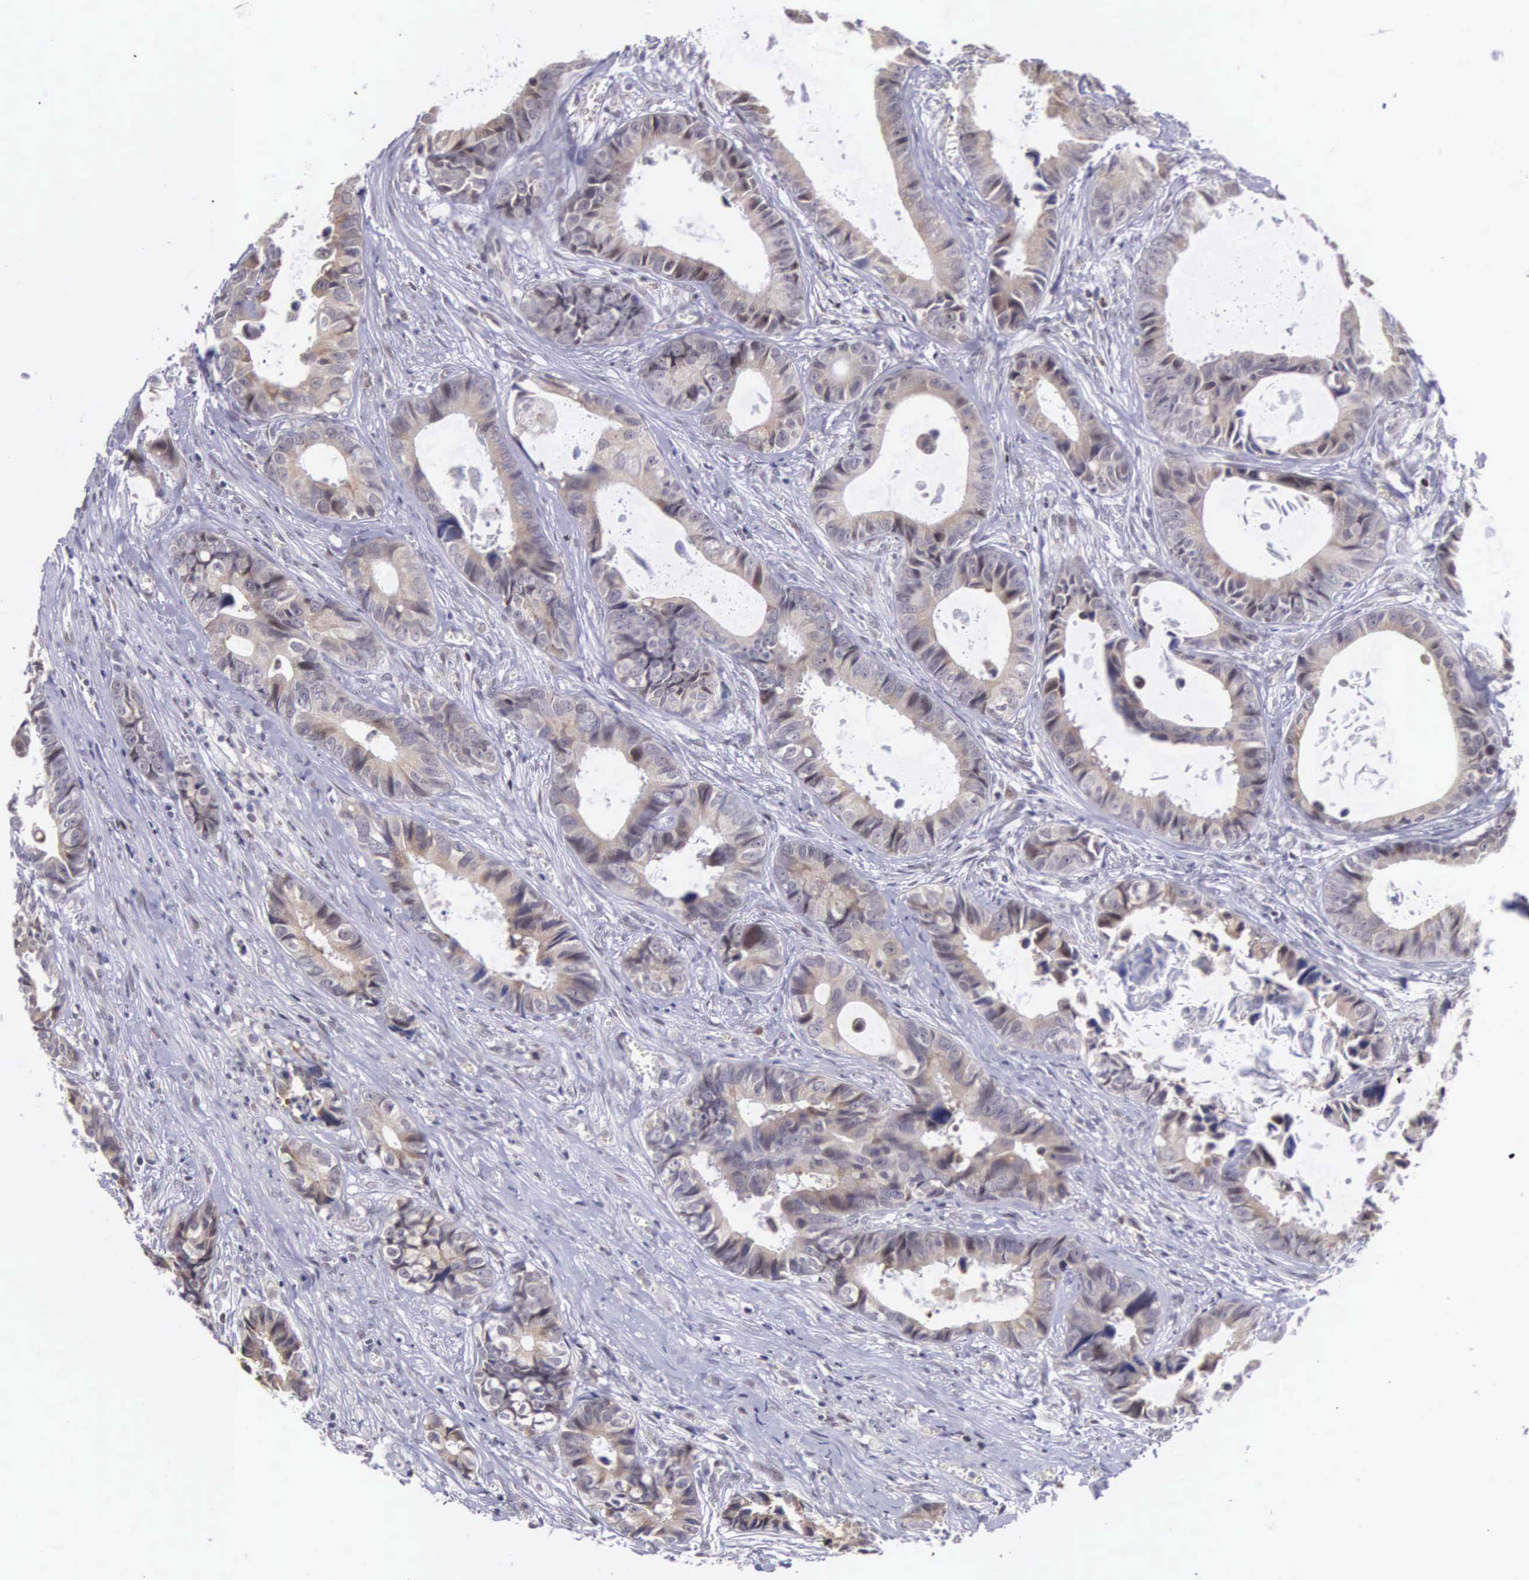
{"staining": {"intensity": "weak", "quantity": ">75%", "location": "cytoplasmic/membranous"}, "tissue": "colorectal cancer", "cell_type": "Tumor cells", "image_type": "cancer", "snomed": [{"axis": "morphology", "description": "Adenocarcinoma, NOS"}, {"axis": "topography", "description": "Rectum"}], "caption": "Tumor cells show low levels of weak cytoplasmic/membranous expression in about >75% of cells in colorectal cancer (adenocarcinoma). Using DAB (brown) and hematoxylin (blue) stains, captured at high magnification using brightfield microscopy.", "gene": "SLC25A21", "patient": {"sex": "female", "age": 98}}